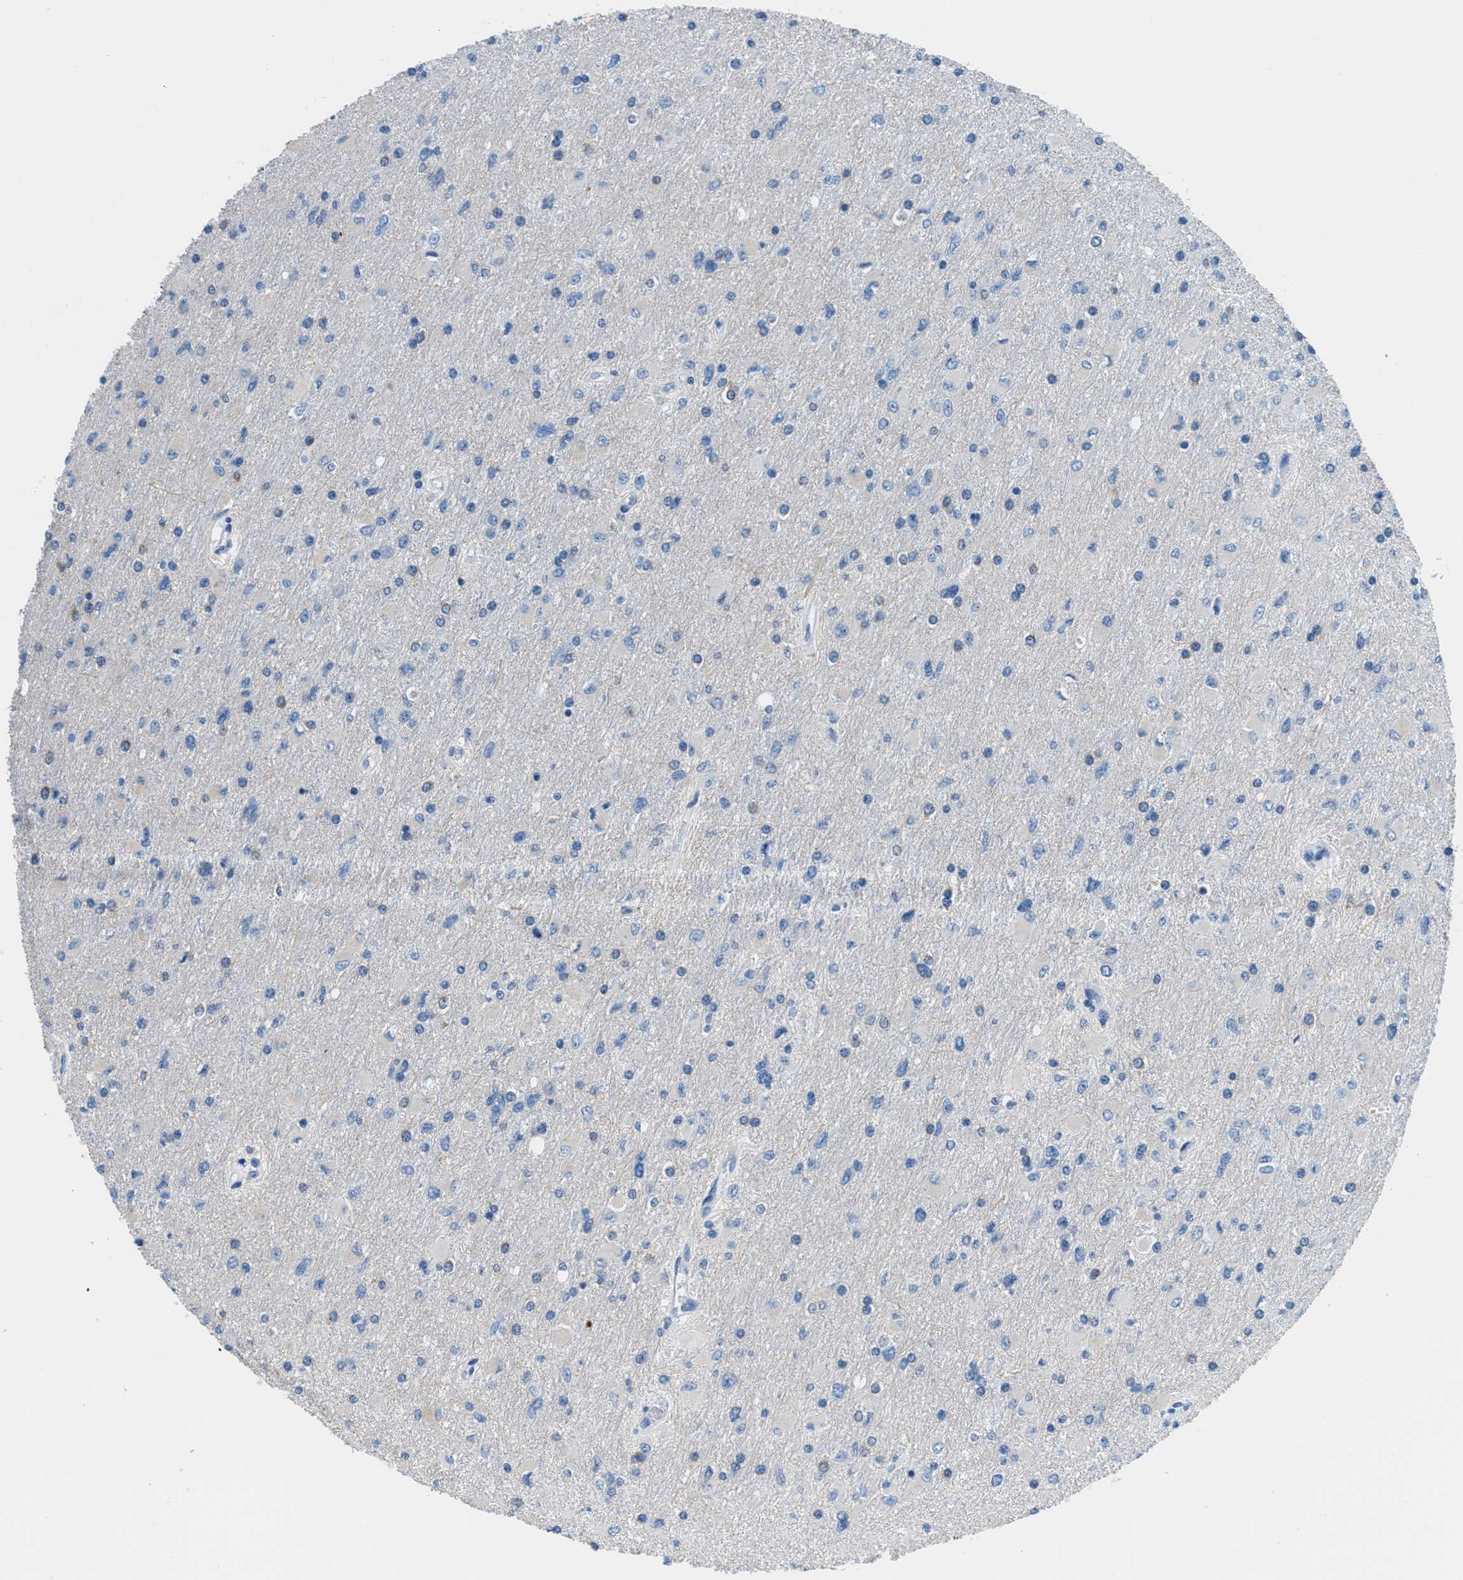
{"staining": {"intensity": "negative", "quantity": "none", "location": "none"}, "tissue": "glioma", "cell_type": "Tumor cells", "image_type": "cancer", "snomed": [{"axis": "morphology", "description": "Glioma, malignant, High grade"}, {"axis": "topography", "description": "Cerebral cortex"}], "caption": "A photomicrograph of glioma stained for a protein displays no brown staining in tumor cells.", "gene": "MGARP", "patient": {"sex": "female", "age": 36}}